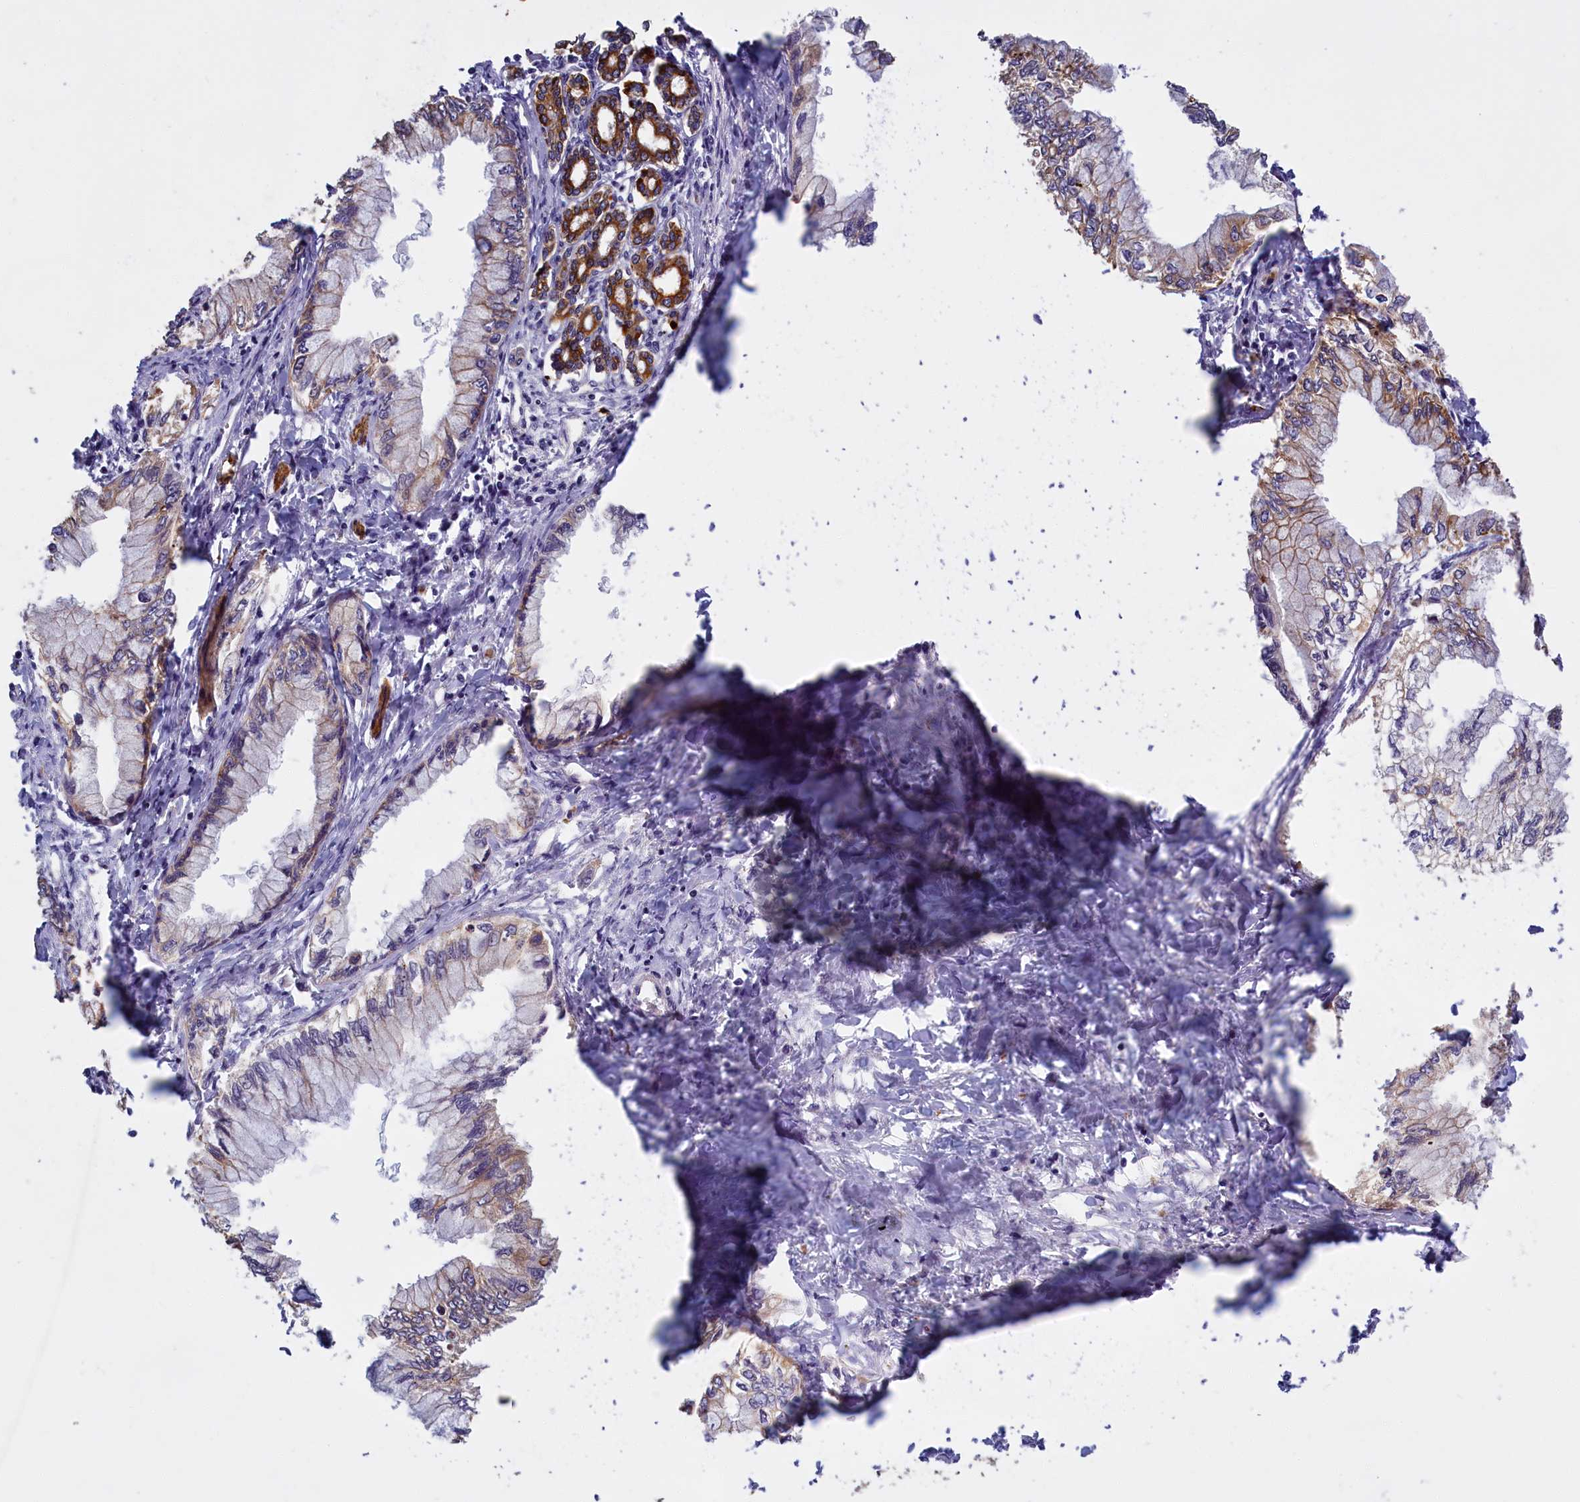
{"staining": {"intensity": "moderate", "quantity": "25%-75%", "location": "cytoplasmic/membranous"}, "tissue": "pancreatic cancer", "cell_type": "Tumor cells", "image_type": "cancer", "snomed": [{"axis": "morphology", "description": "Adenocarcinoma, NOS"}, {"axis": "topography", "description": "Pancreas"}], "caption": "Moderate cytoplasmic/membranous protein expression is identified in about 25%-75% of tumor cells in pancreatic adenocarcinoma.", "gene": "DENND1B", "patient": {"sex": "male", "age": 48}}